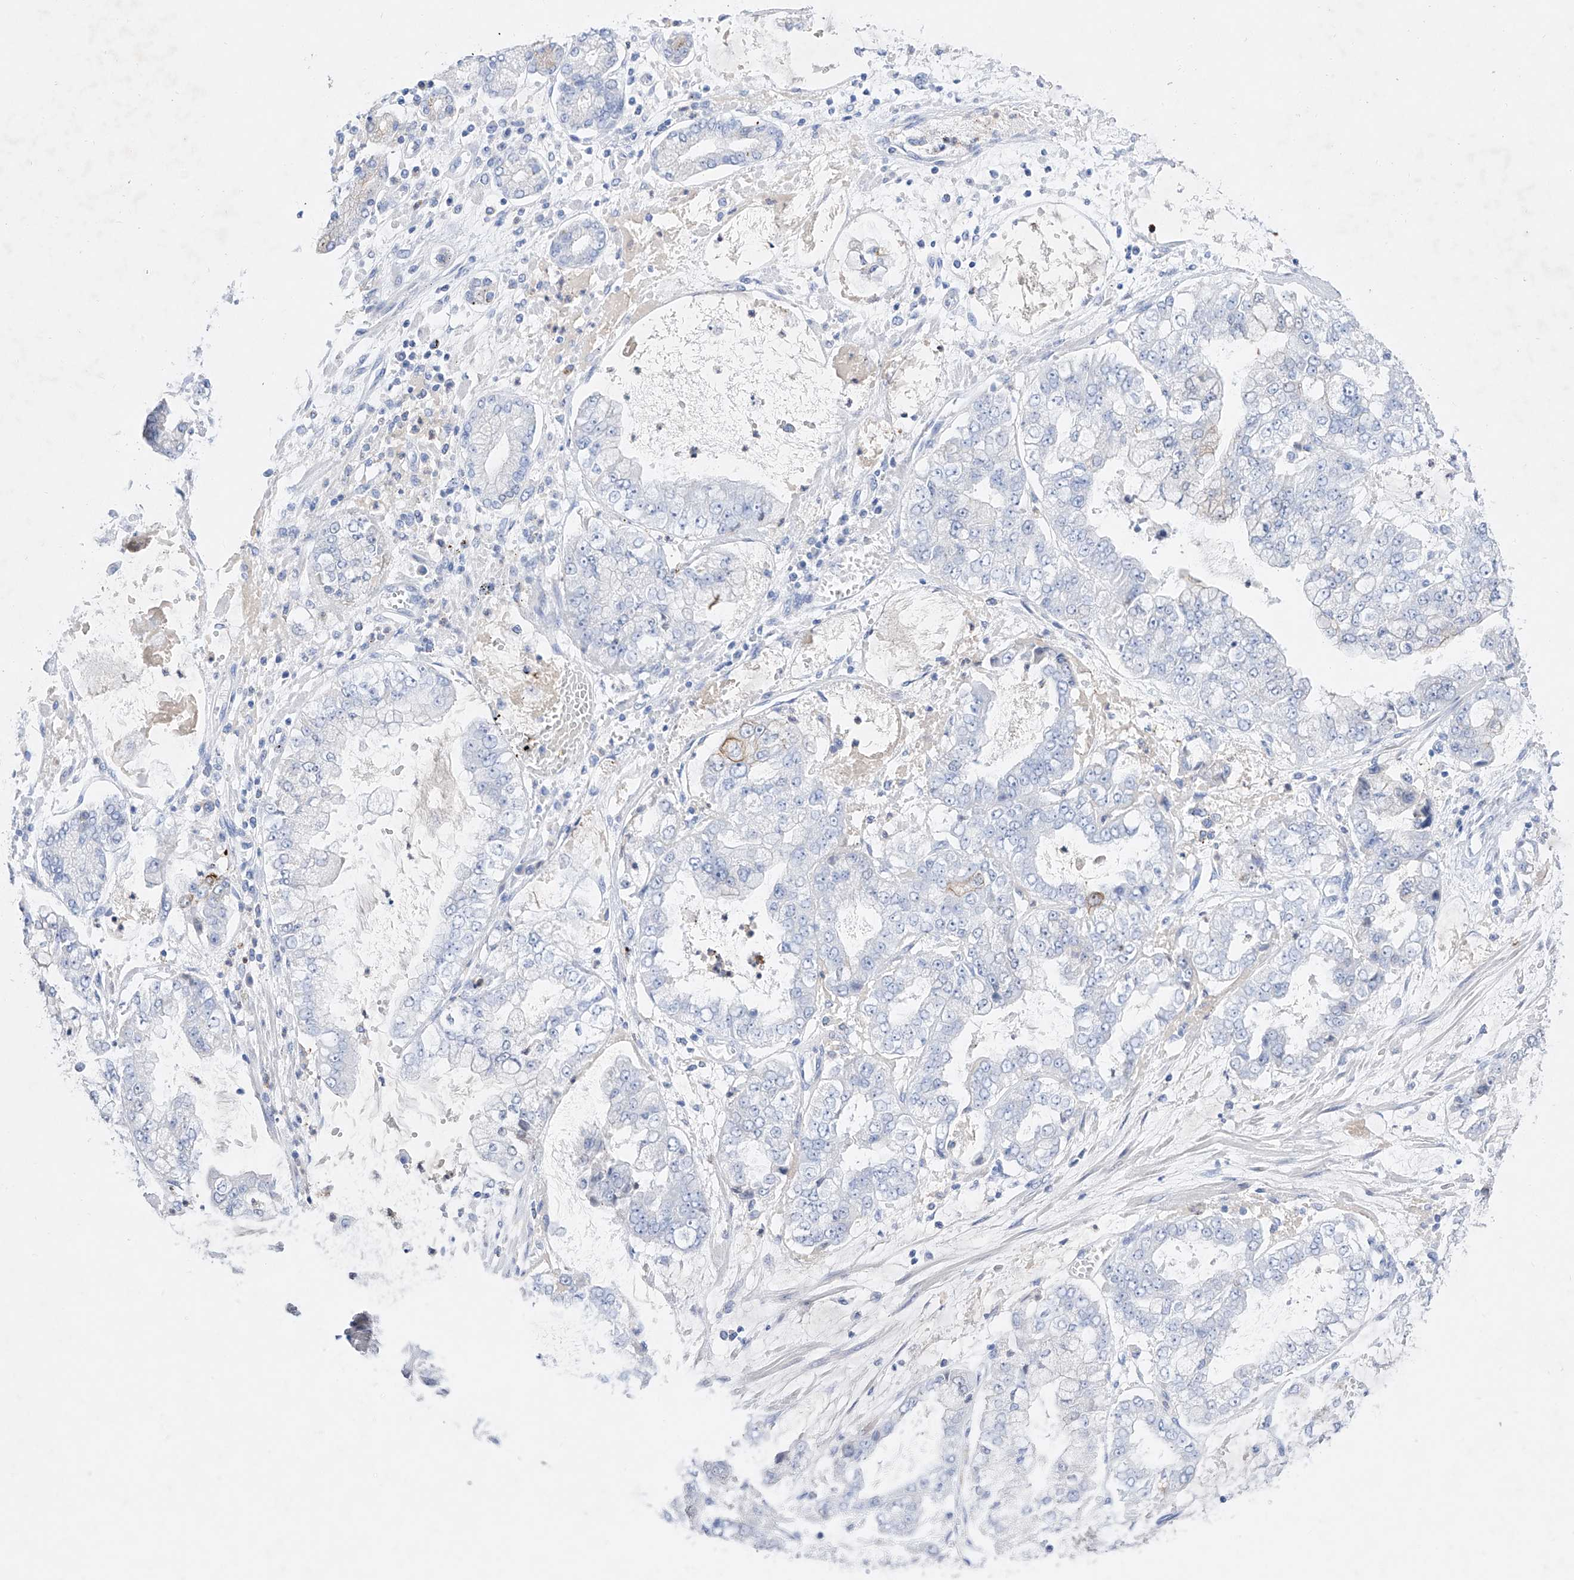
{"staining": {"intensity": "moderate", "quantity": "<25%", "location": "cytoplasmic/membranous"}, "tissue": "stomach cancer", "cell_type": "Tumor cells", "image_type": "cancer", "snomed": [{"axis": "morphology", "description": "Adenocarcinoma, NOS"}, {"axis": "topography", "description": "Stomach"}], "caption": "IHC photomicrograph of neoplastic tissue: stomach cancer (adenocarcinoma) stained using immunohistochemistry (IHC) exhibits low levels of moderate protein expression localized specifically in the cytoplasmic/membranous of tumor cells, appearing as a cytoplasmic/membranous brown color.", "gene": "TM7SF2", "patient": {"sex": "male", "age": 76}}